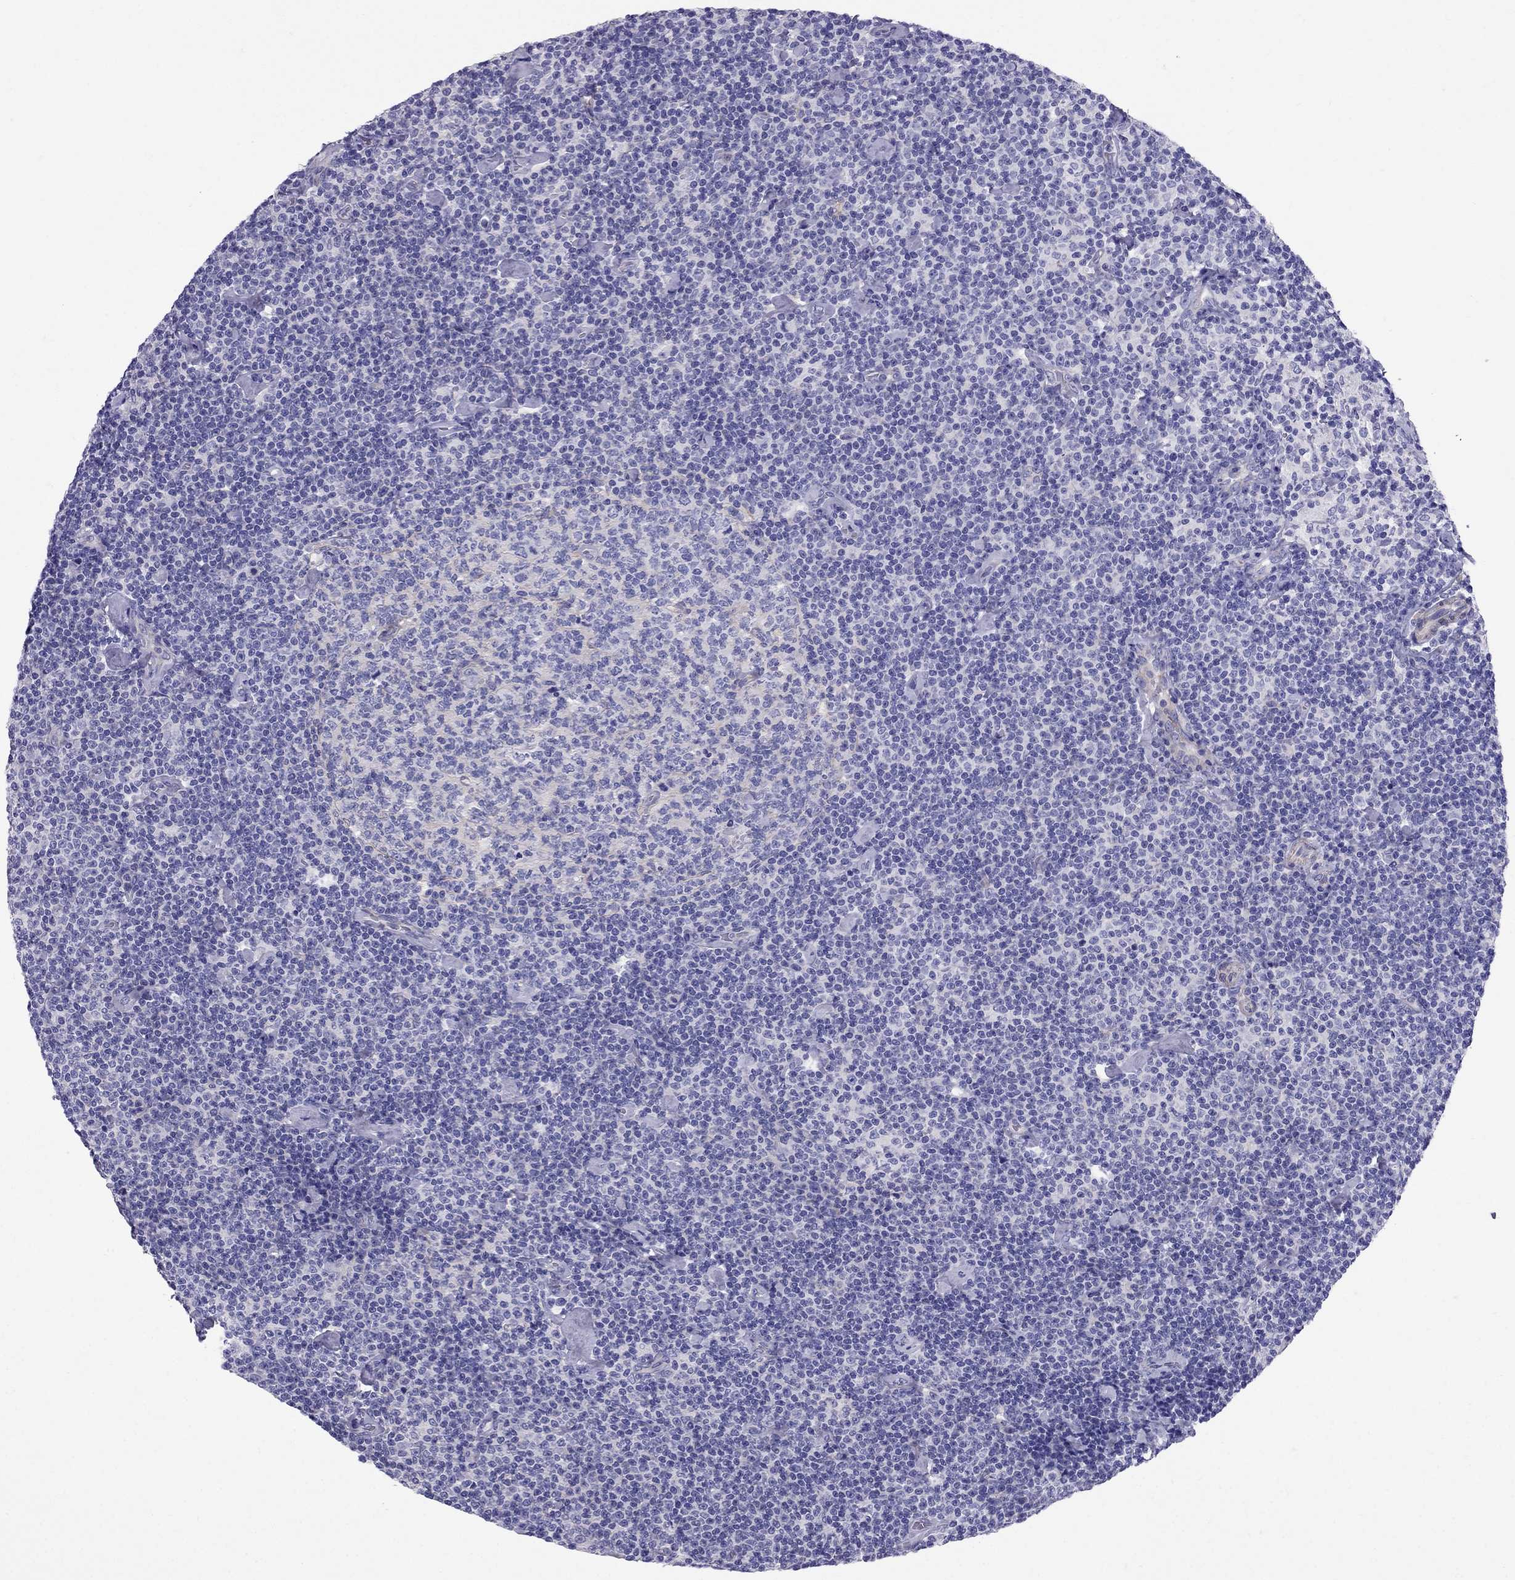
{"staining": {"intensity": "negative", "quantity": "none", "location": "none"}, "tissue": "lymphoma", "cell_type": "Tumor cells", "image_type": "cancer", "snomed": [{"axis": "morphology", "description": "Malignant lymphoma, non-Hodgkin's type, Low grade"}, {"axis": "topography", "description": "Lymph node"}], "caption": "Immunohistochemistry (IHC) histopathology image of neoplastic tissue: low-grade malignant lymphoma, non-Hodgkin's type stained with DAB exhibits no significant protein expression in tumor cells. (DAB (3,3'-diaminobenzidine) IHC visualized using brightfield microscopy, high magnification).", "gene": "GPR50", "patient": {"sex": "male", "age": 81}}